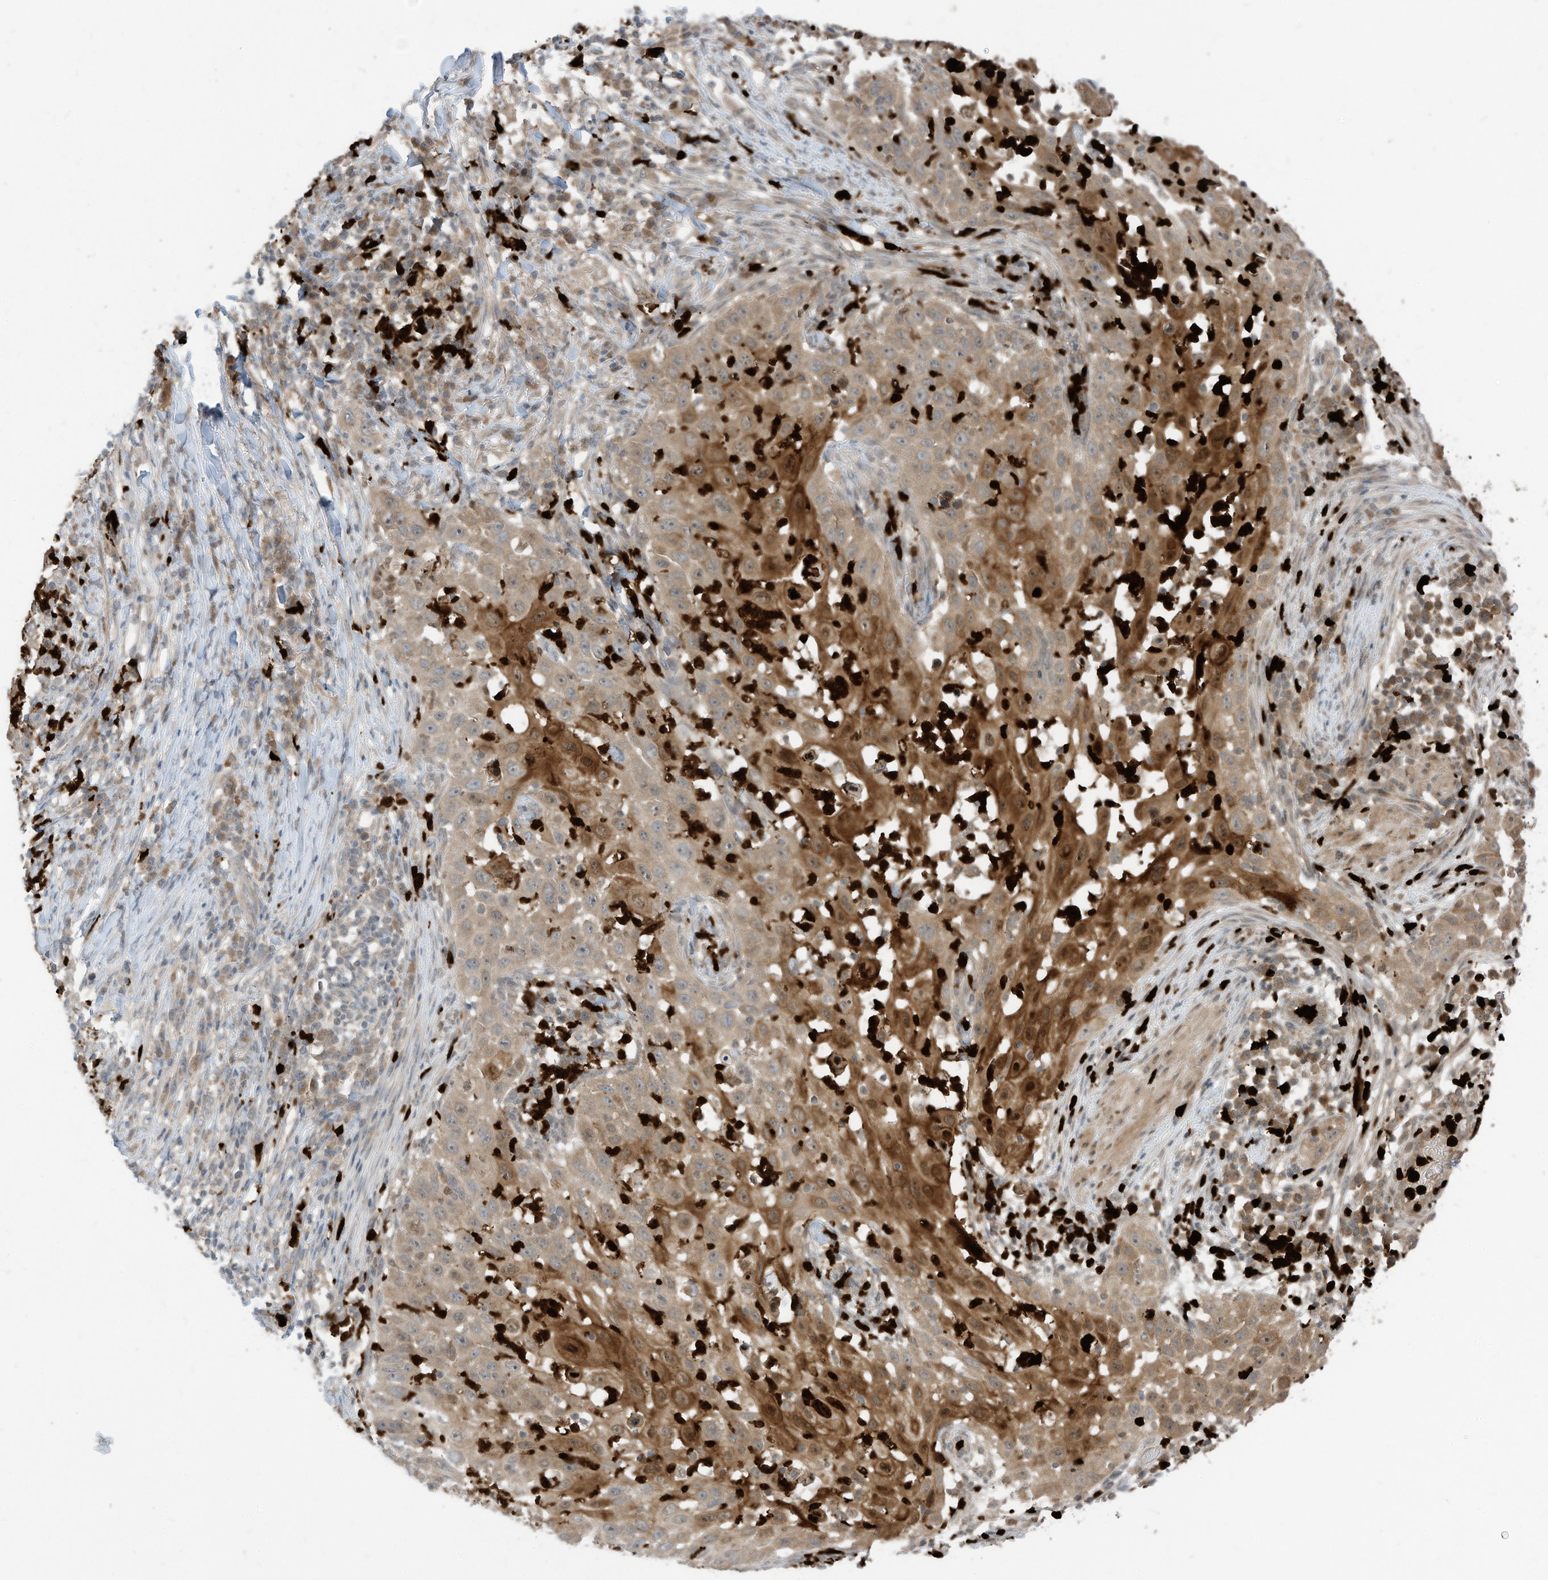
{"staining": {"intensity": "moderate", "quantity": "25%-75%", "location": "cytoplasmic/membranous"}, "tissue": "skin cancer", "cell_type": "Tumor cells", "image_type": "cancer", "snomed": [{"axis": "morphology", "description": "Squamous cell carcinoma, NOS"}, {"axis": "topography", "description": "Skin"}], "caption": "Human skin cancer (squamous cell carcinoma) stained with a brown dye shows moderate cytoplasmic/membranous positive expression in approximately 25%-75% of tumor cells.", "gene": "CNKSR1", "patient": {"sex": "female", "age": 44}}